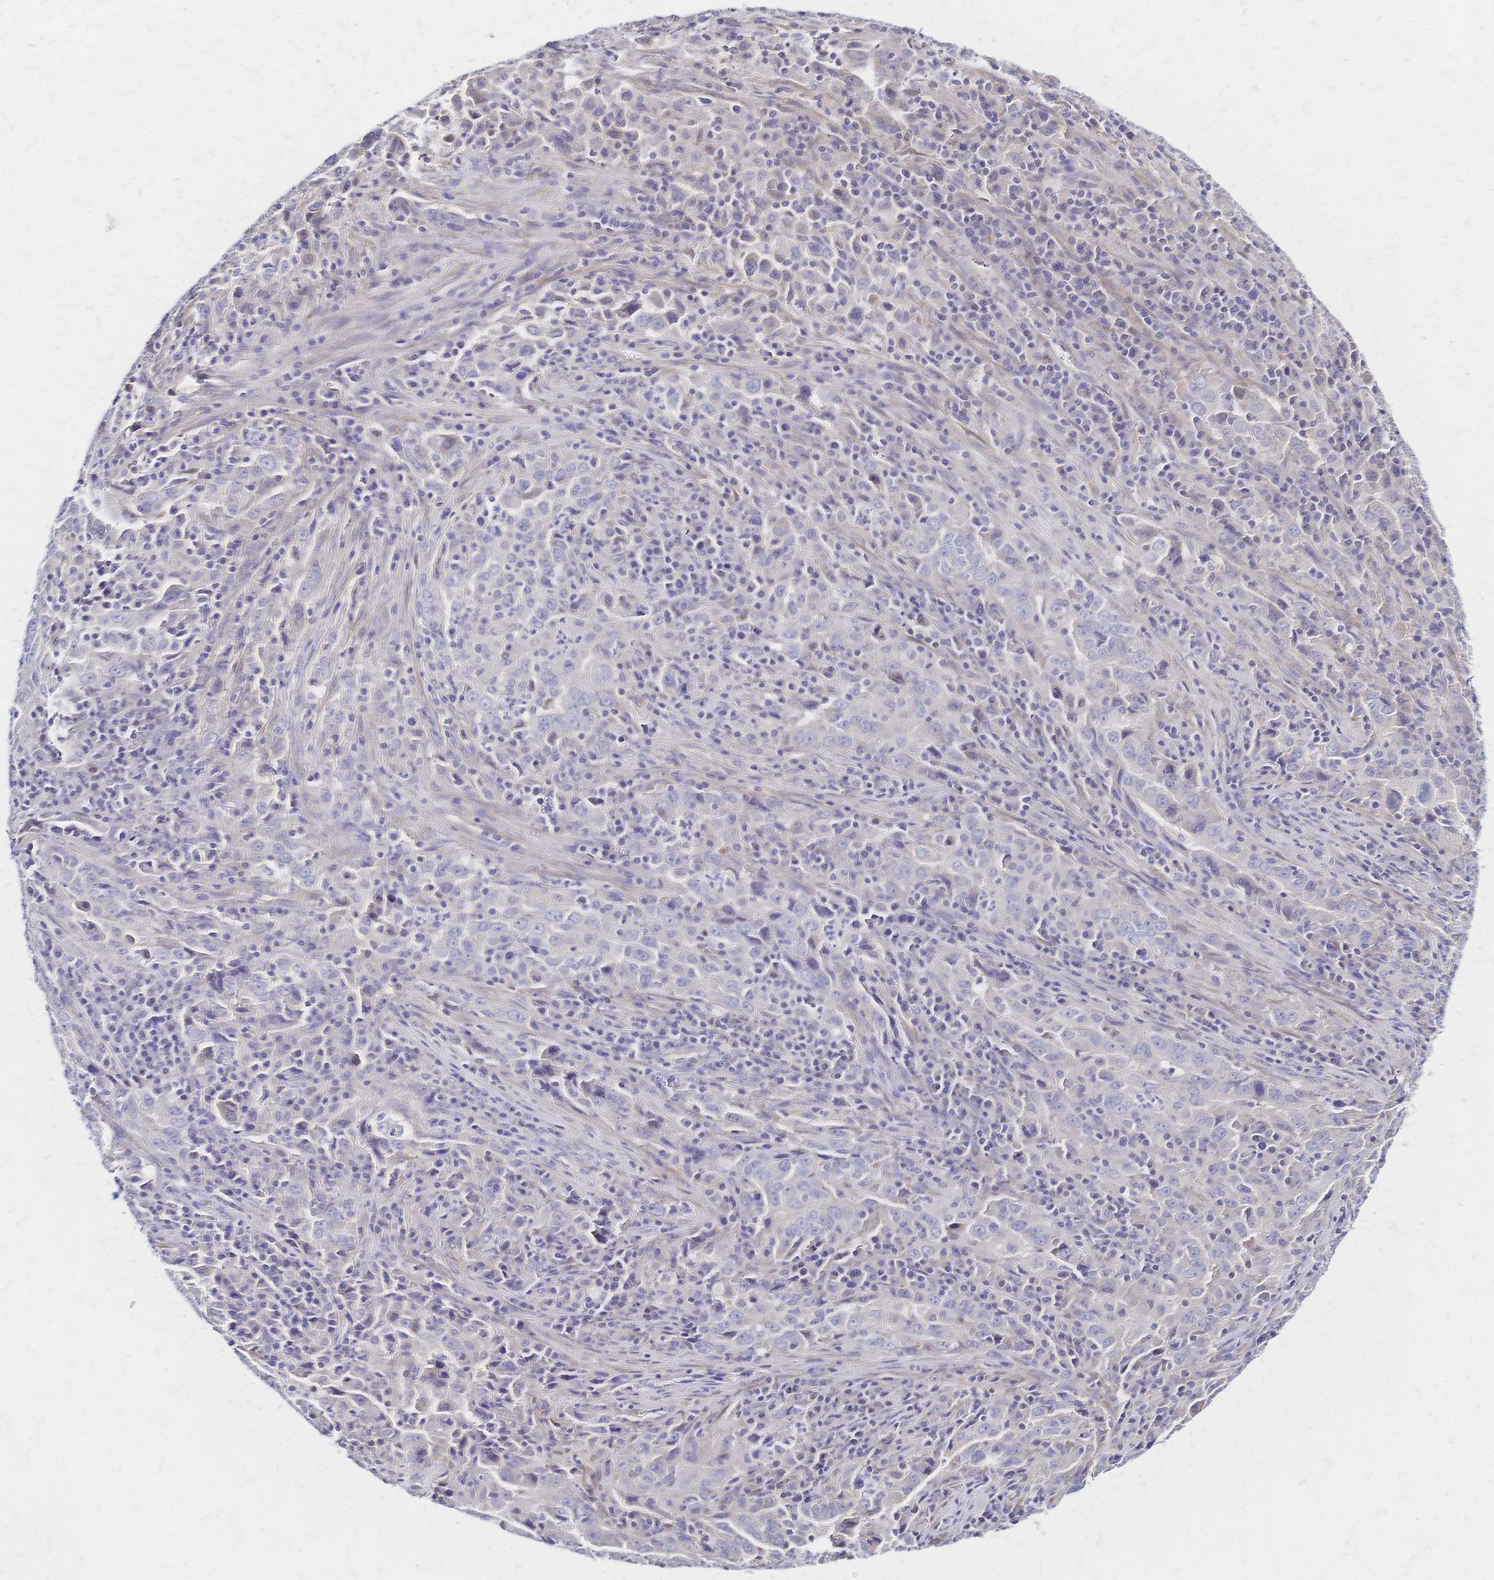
{"staining": {"intensity": "negative", "quantity": "none", "location": "none"}, "tissue": "lung cancer", "cell_type": "Tumor cells", "image_type": "cancer", "snomed": [{"axis": "morphology", "description": "Adenocarcinoma, NOS"}, {"axis": "topography", "description": "Lung"}], "caption": "This is a histopathology image of IHC staining of lung cancer (adenocarcinoma), which shows no staining in tumor cells.", "gene": "SLC5A1", "patient": {"sex": "male", "age": 67}}